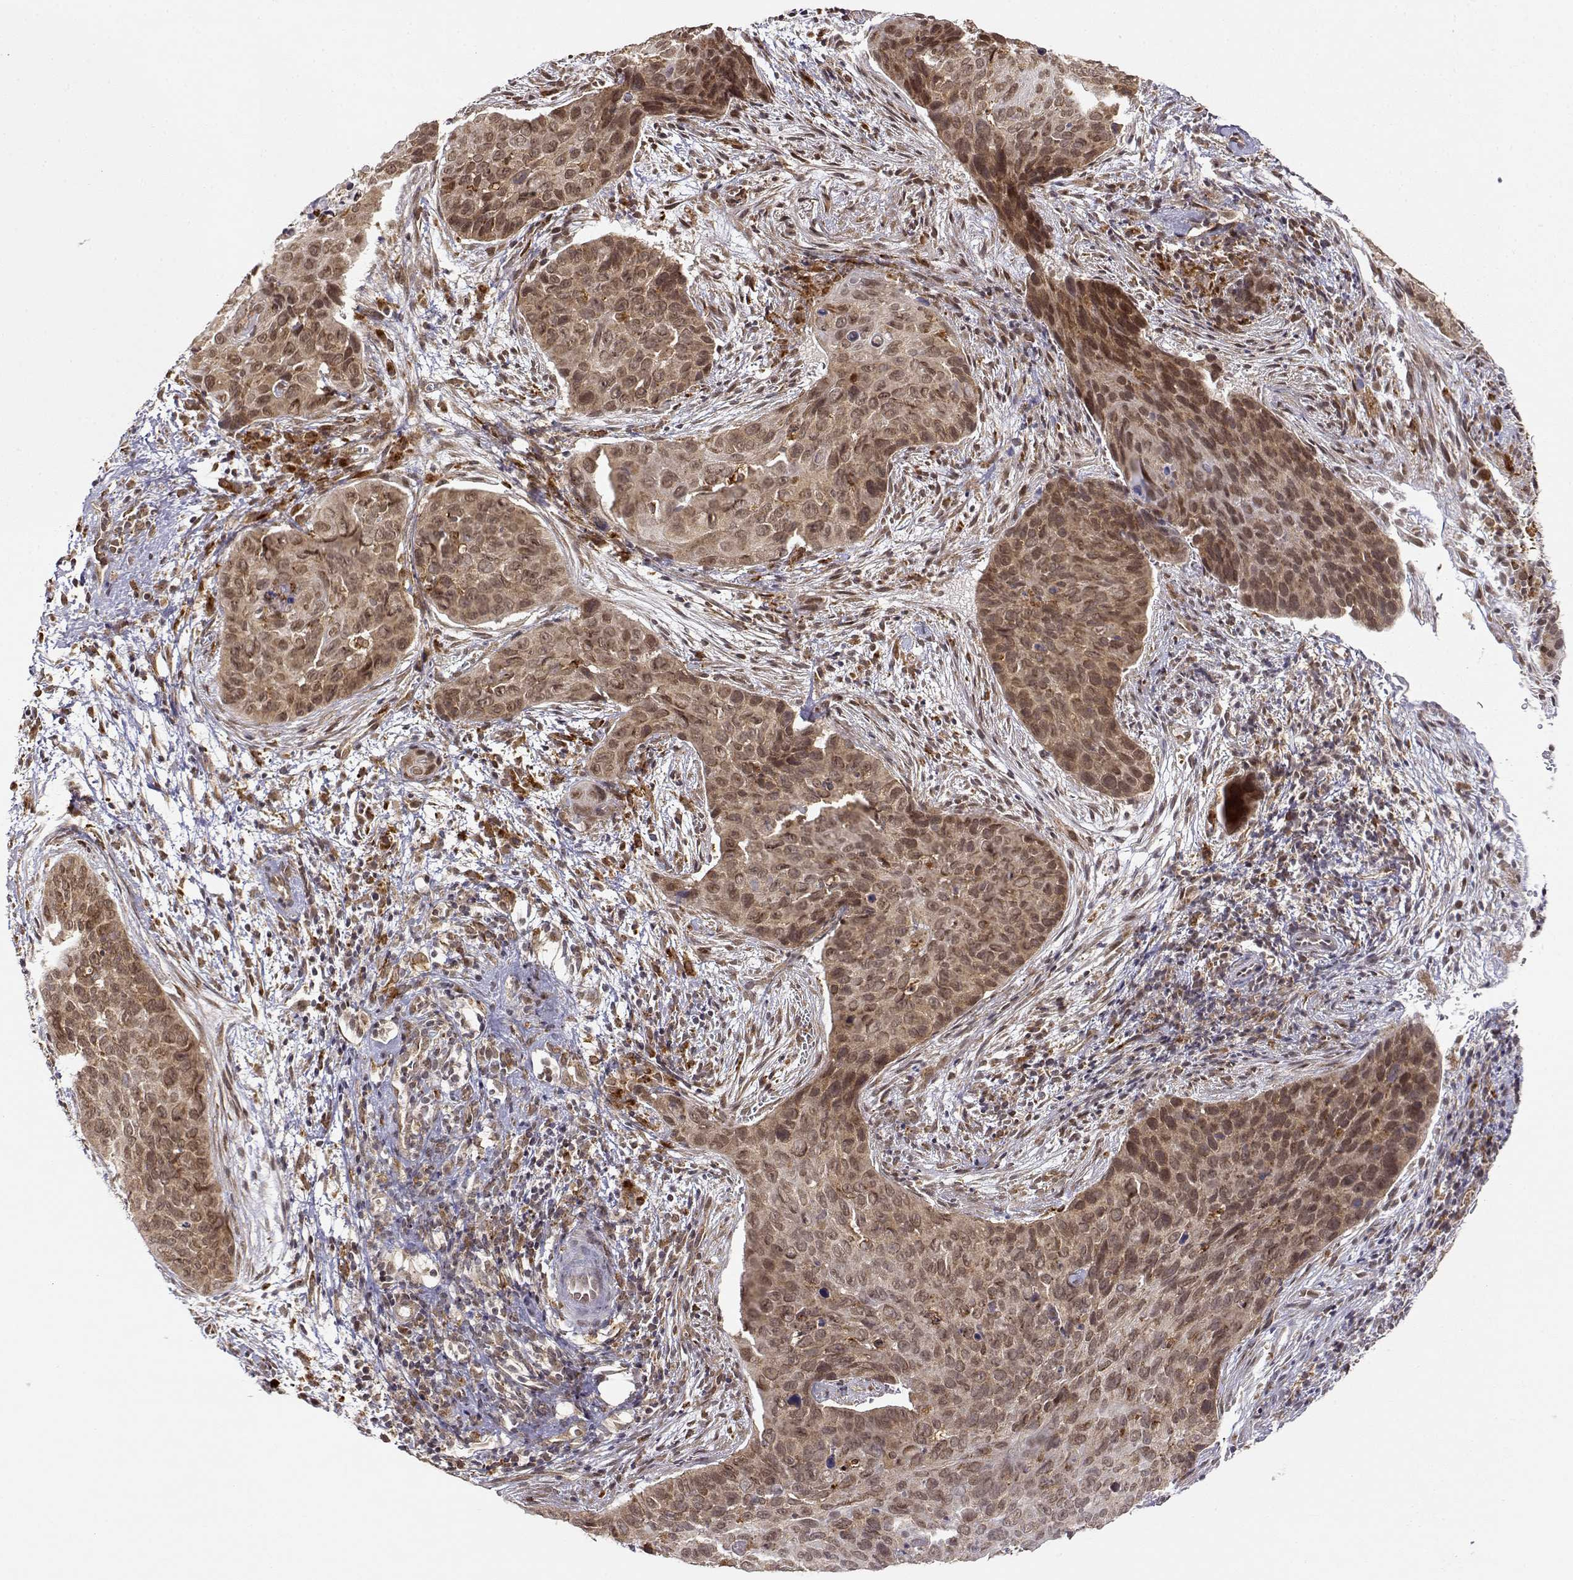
{"staining": {"intensity": "moderate", "quantity": ">75%", "location": "cytoplasmic/membranous,nuclear"}, "tissue": "cervical cancer", "cell_type": "Tumor cells", "image_type": "cancer", "snomed": [{"axis": "morphology", "description": "Squamous cell carcinoma, NOS"}, {"axis": "topography", "description": "Cervix"}], "caption": "Immunohistochemical staining of squamous cell carcinoma (cervical) displays medium levels of moderate cytoplasmic/membranous and nuclear protein expression in approximately >75% of tumor cells.", "gene": "RNF13", "patient": {"sex": "female", "age": 35}}